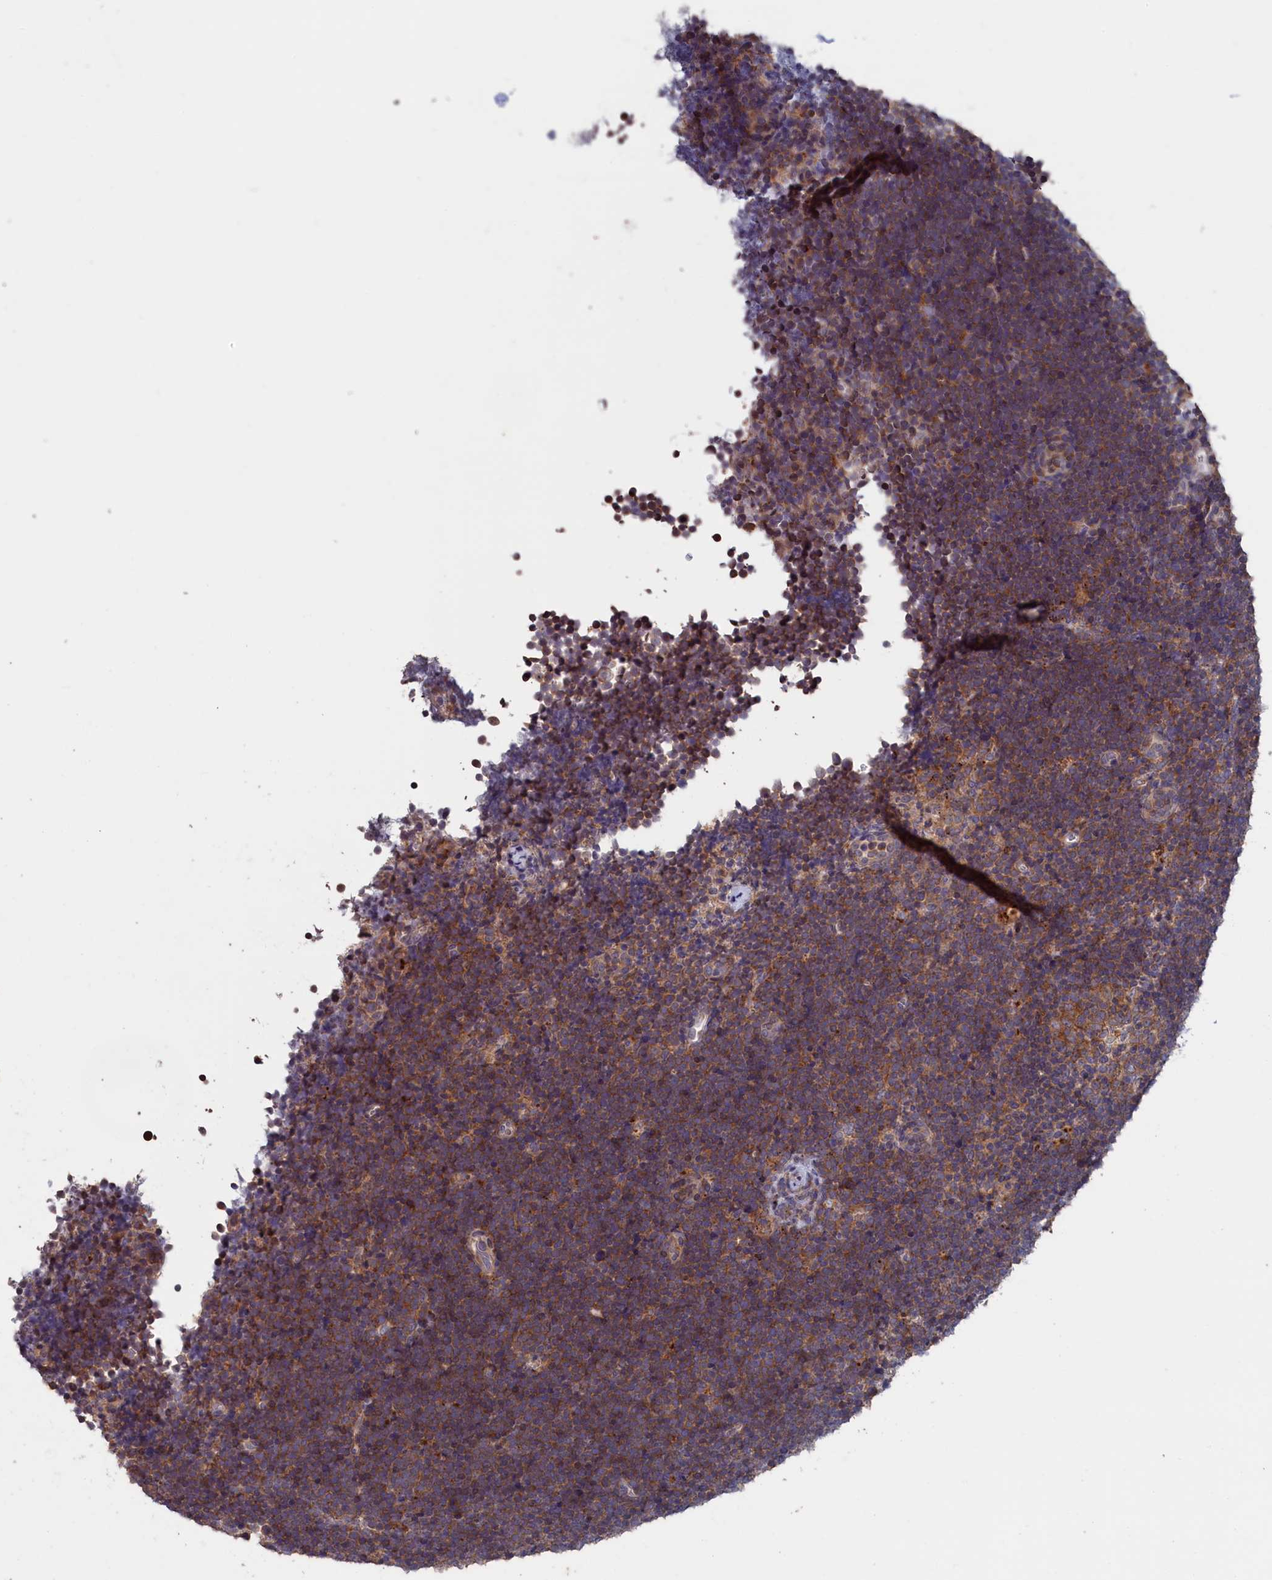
{"staining": {"intensity": "moderate", "quantity": "25%-75%", "location": "cytoplasmic/membranous"}, "tissue": "lymphoma", "cell_type": "Tumor cells", "image_type": "cancer", "snomed": [{"axis": "morphology", "description": "Malignant lymphoma, non-Hodgkin's type, High grade"}, {"axis": "topography", "description": "Lymph node"}], "caption": "Immunohistochemistry (IHC) micrograph of human high-grade malignant lymphoma, non-Hodgkin's type stained for a protein (brown), which reveals medium levels of moderate cytoplasmic/membranous staining in about 25%-75% of tumor cells.", "gene": "CACTIN", "patient": {"sex": "male", "age": 13}}